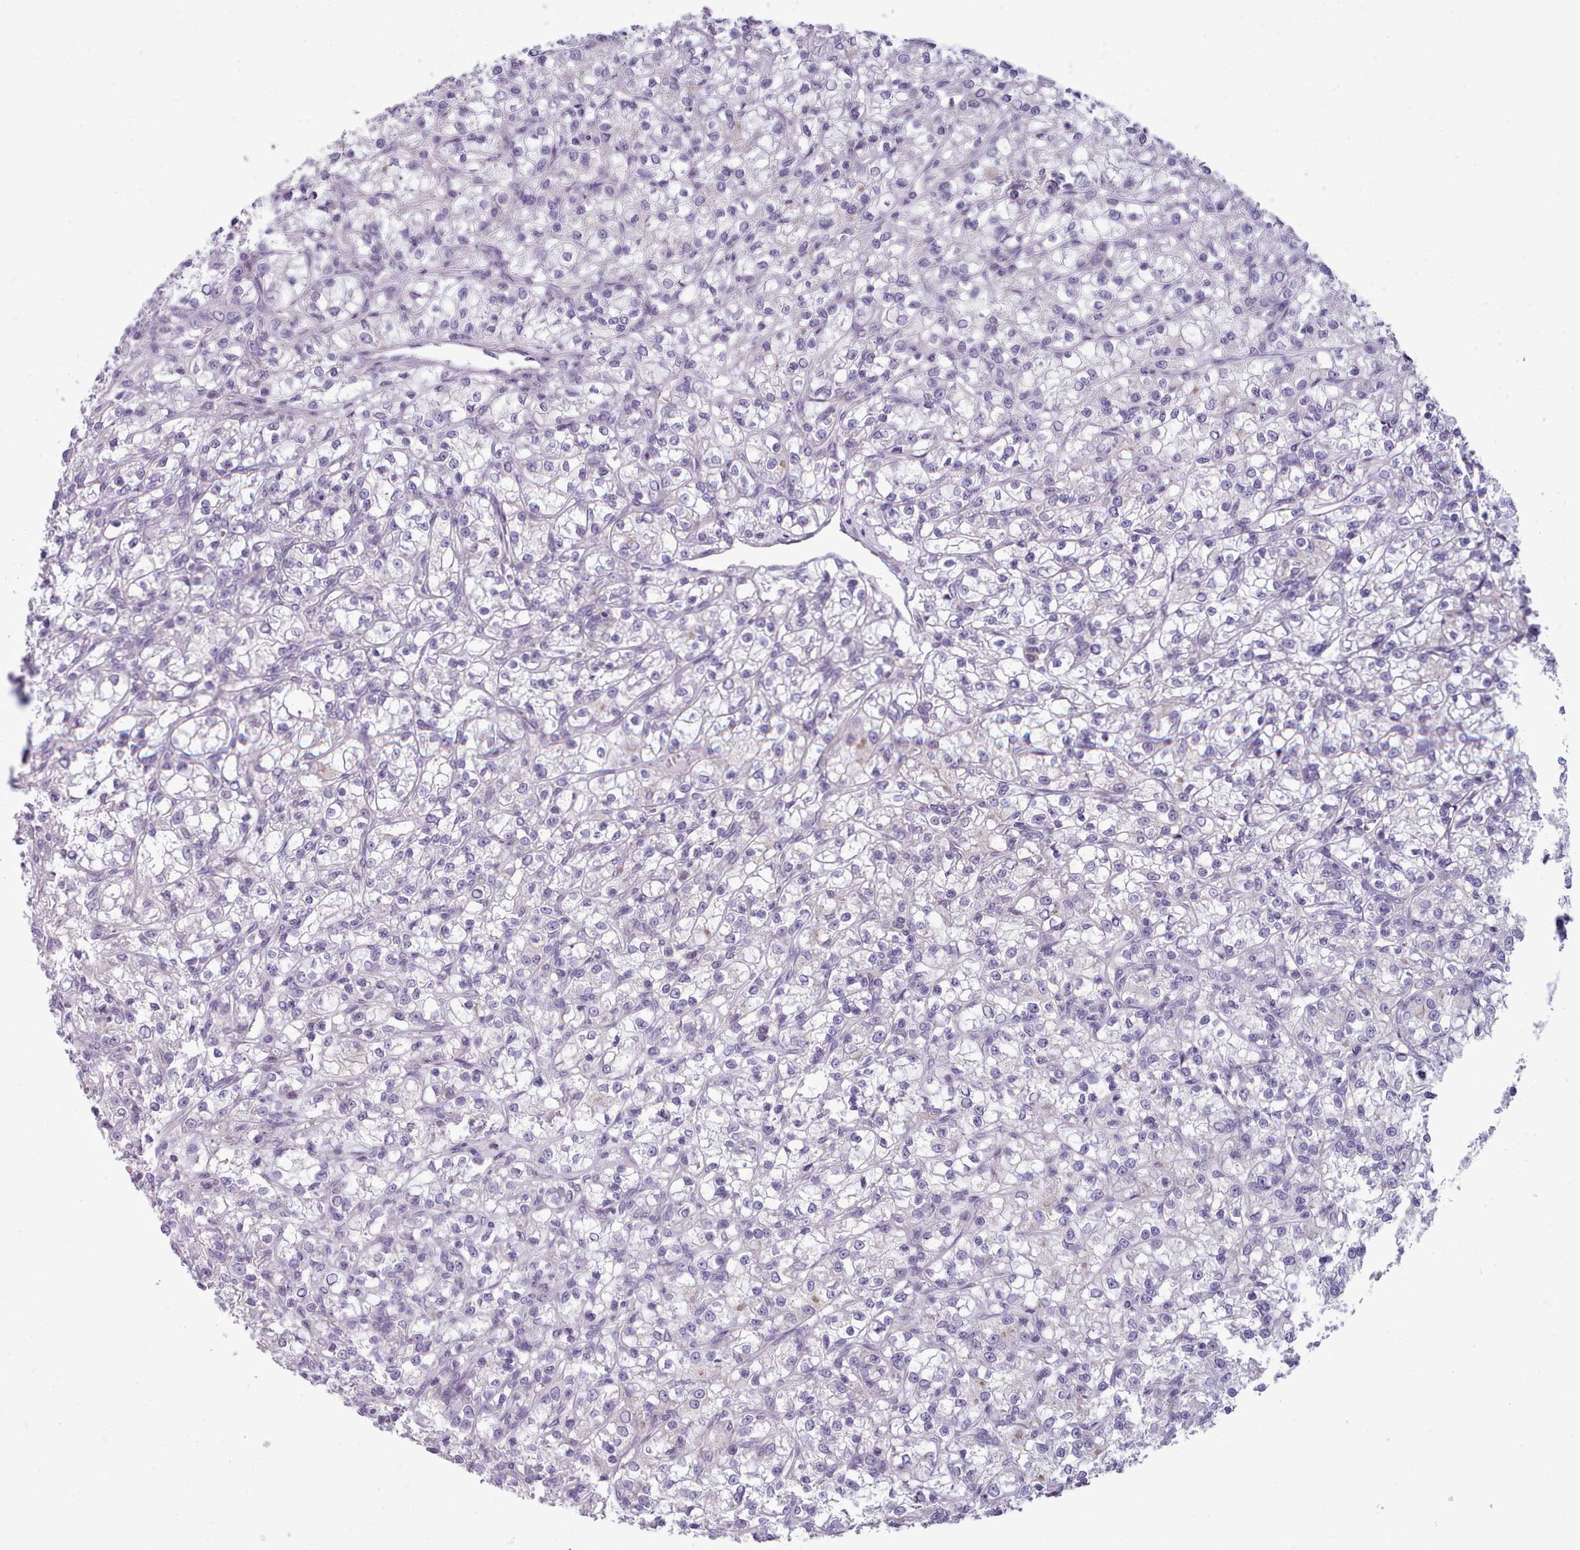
{"staining": {"intensity": "negative", "quantity": "none", "location": "none"}, "tissue": "renal cancer", "cell_type": "Tumor cells", "image_type": "cancer", "snomed": [{"axis": "morphology", "description": "Adenocarcinoma, NOS"}, {"axis": "topography", "description": "Kidney"}], "caption": "An immunohistochemistry photomicrograph of renal adenocarcinoma is shown. There is no staining in tumor cells of renal adenocarcinoma.", "gene": "MYRFL", "patient": {"sex": "female", "age": 59}}